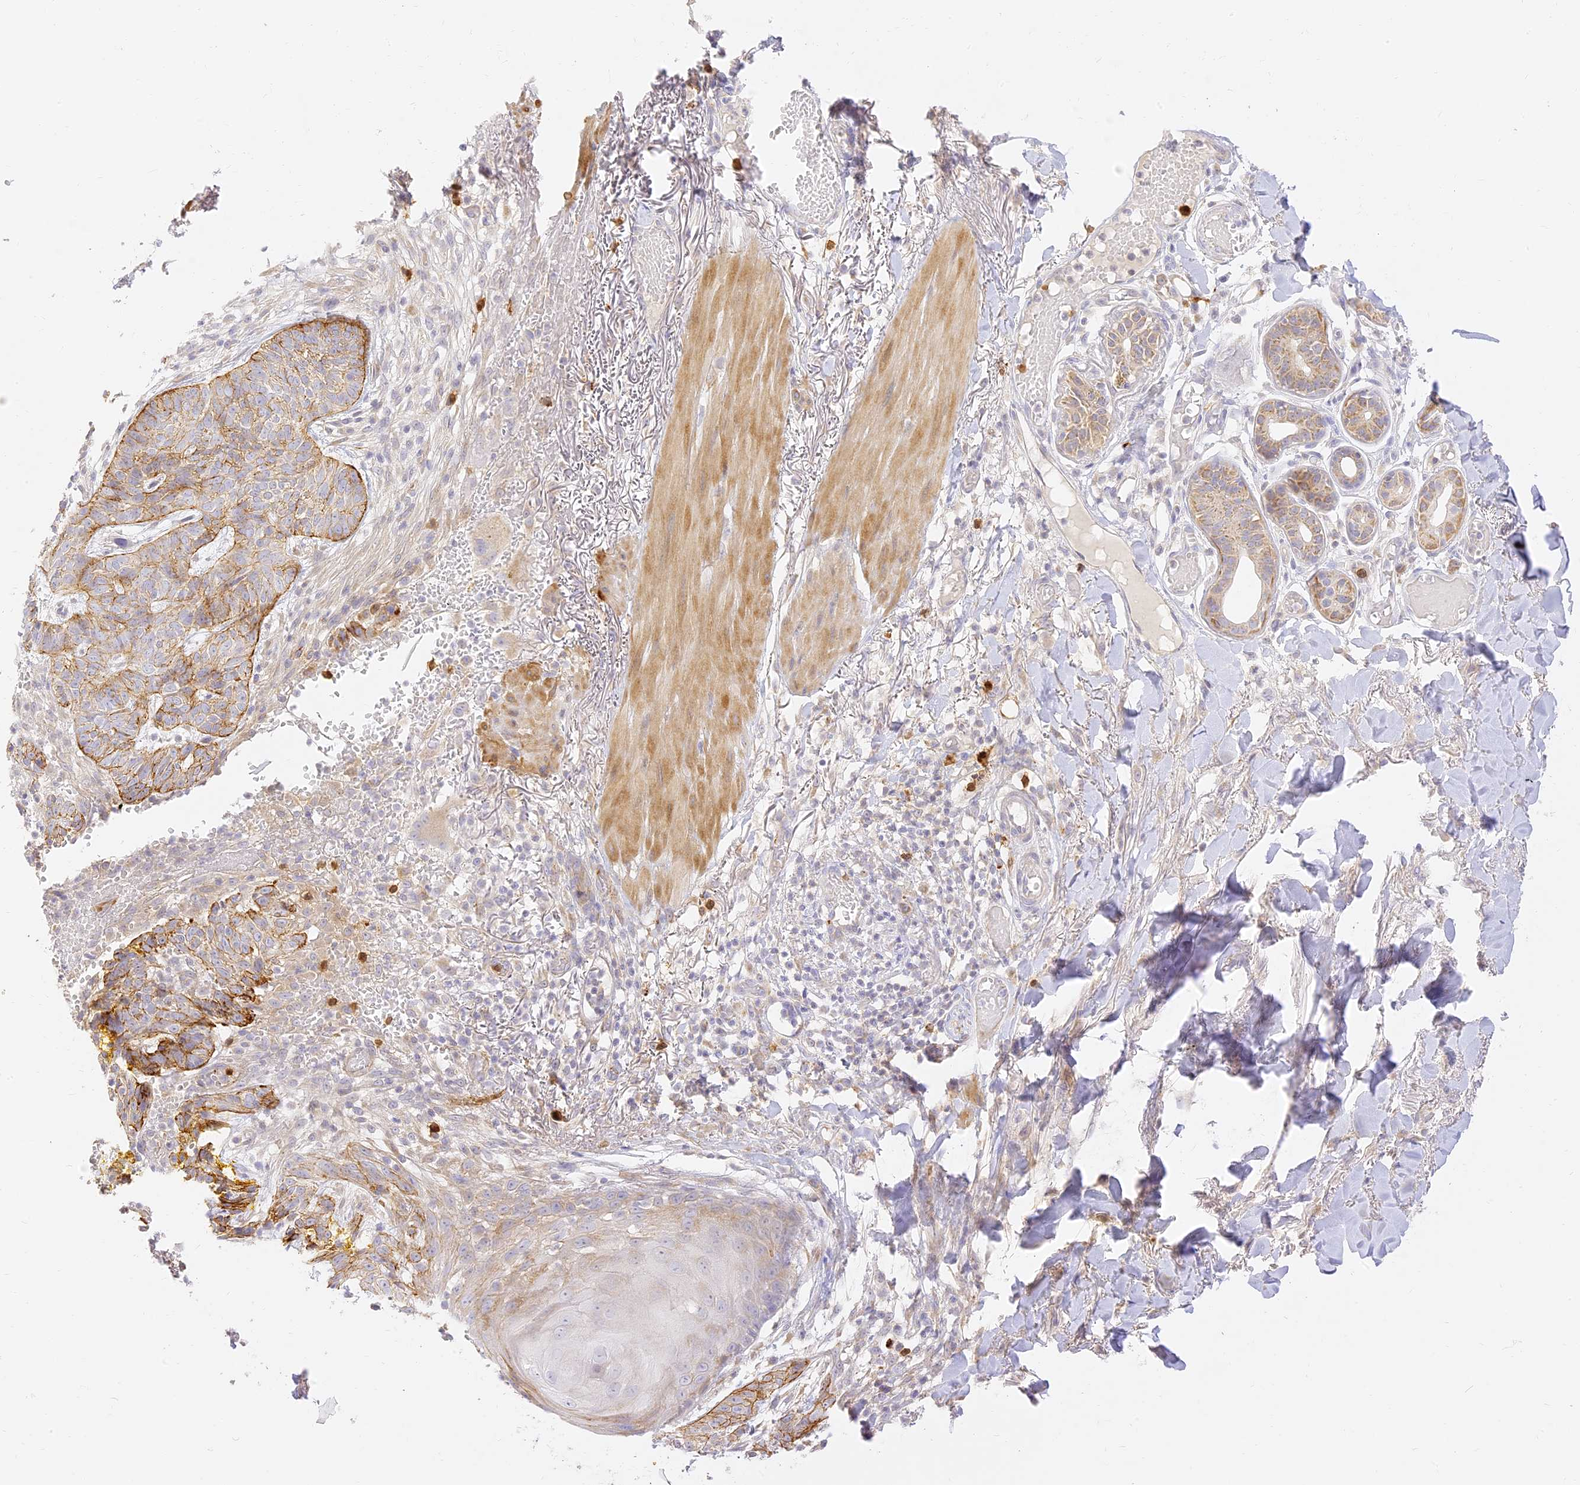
{"staining": {"intensity": "moderate", "quantity": "25%-75%", "location": "cytoplasmic/membranous"}, "tissue": "skin cancer", "cell_type": "Tumor cells", "image_type": "cancer", "snomed": [{"axis": "morphology", "description": "Basal cell carcinoma"}, {"axis": "topography", "description": "Skin"}], "caption": "A micrograph showing moderate cytoplasmic/membranous positivity in approximately 25%-75% of tumor cells in basal cell carcinoma (skin), as visualized by brown immunohistochemical staining.", "gene": "LRRC15", "patient": {"sex": "male", "age": 85}}